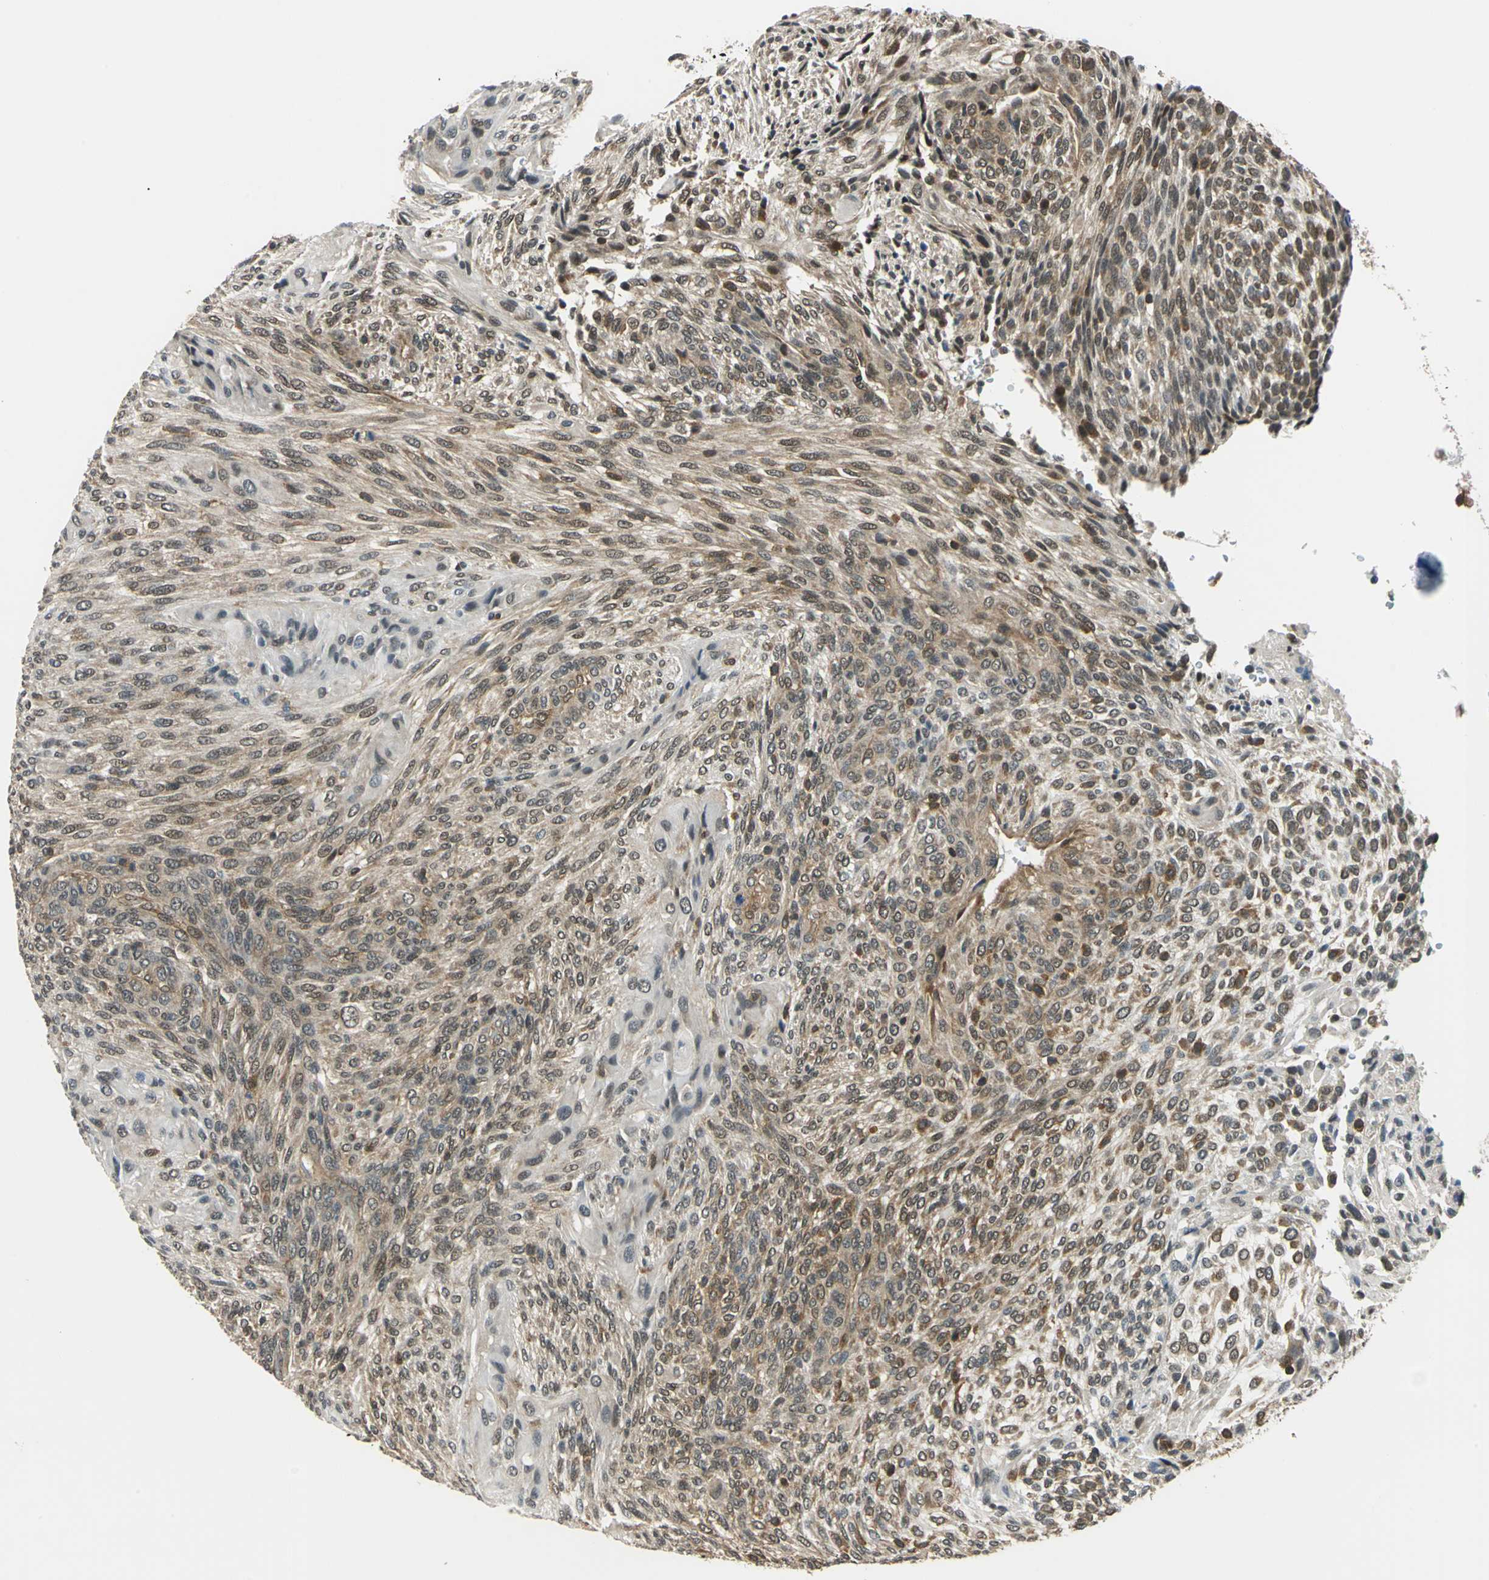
{"staining": {"intensity": "moderate", "quantity": ">75%", "location": "cytoplasmic/membranous,nuclear"}, "tissue": "glioma", "cell_type": "Tumor cells", "image_type": "cancer", "snomed": [{"axis": "morphology", "description": "Glioma, malignant, High grade"}, {"axis": "topography", "description": "Cerebral cortex"}], "caption": "Immunohistochemical staining of glioma reveals medium levels of moderate cytoplasmic/membranous and nuclear protein positivity in about >75% of tumor cells.", "gene": "ARPC3", "patient": {"sex": "female", "age": 55}}